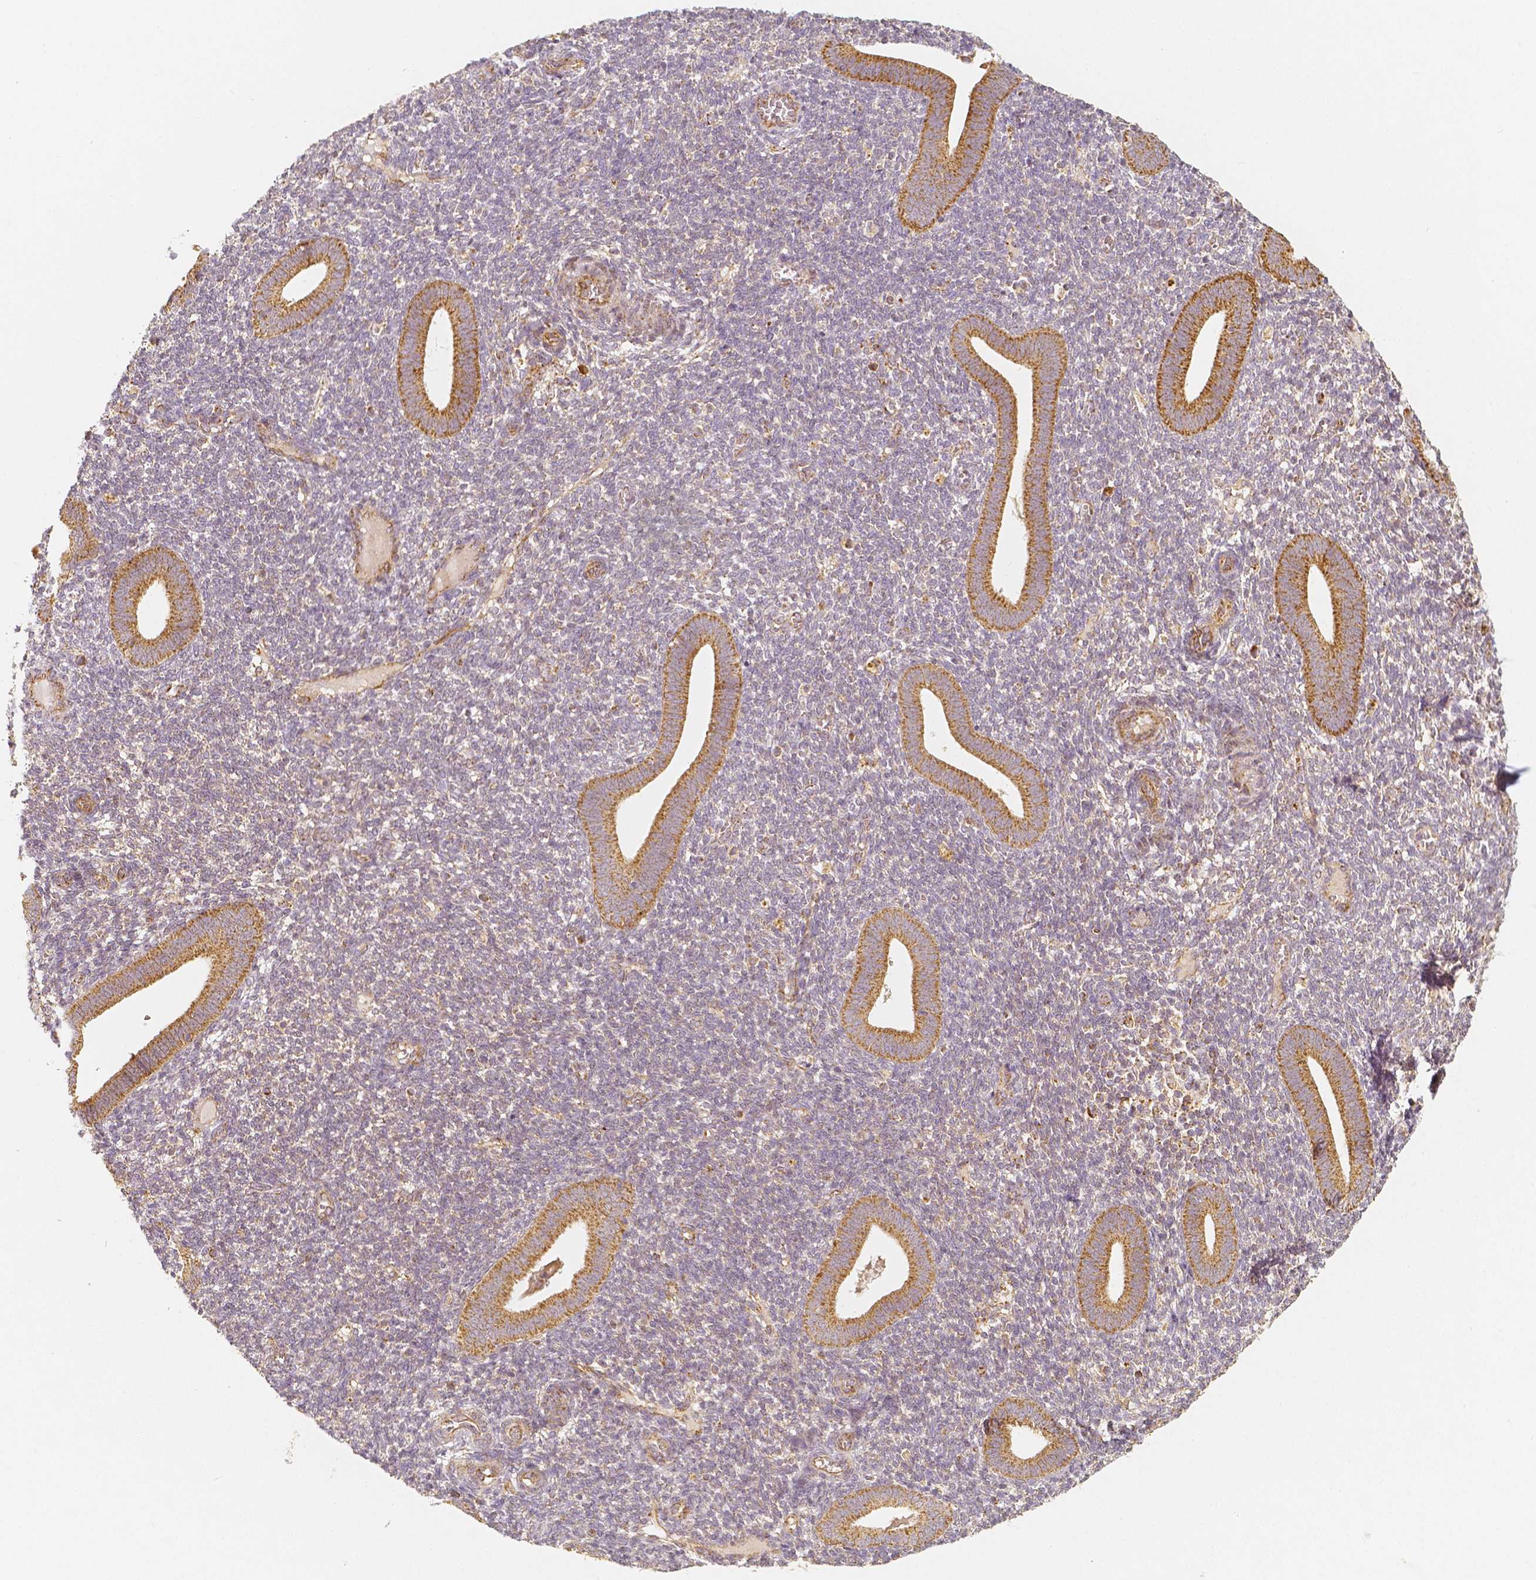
{"staining": {"intensity": "weak", "quantity": "<25%", "location": "cytoplasmic/membranous"}, "tissue": "endometrium", "cell_type": "Cells in endometrial stroma", "image_type": "normal", "snomed": [{"axis": "morphology", "description": "Normal tissue, NOS"}, {"axis": "topography", "description": "Endometrium"}], "caption": "A high-resolution micrograph shows IHC staining of unremarkable endometrium, which demonstrates no significant staining in cells in endometrial stroma.", "gene": "PGAM5", "patient": {"sex": "female", "age": 25}}